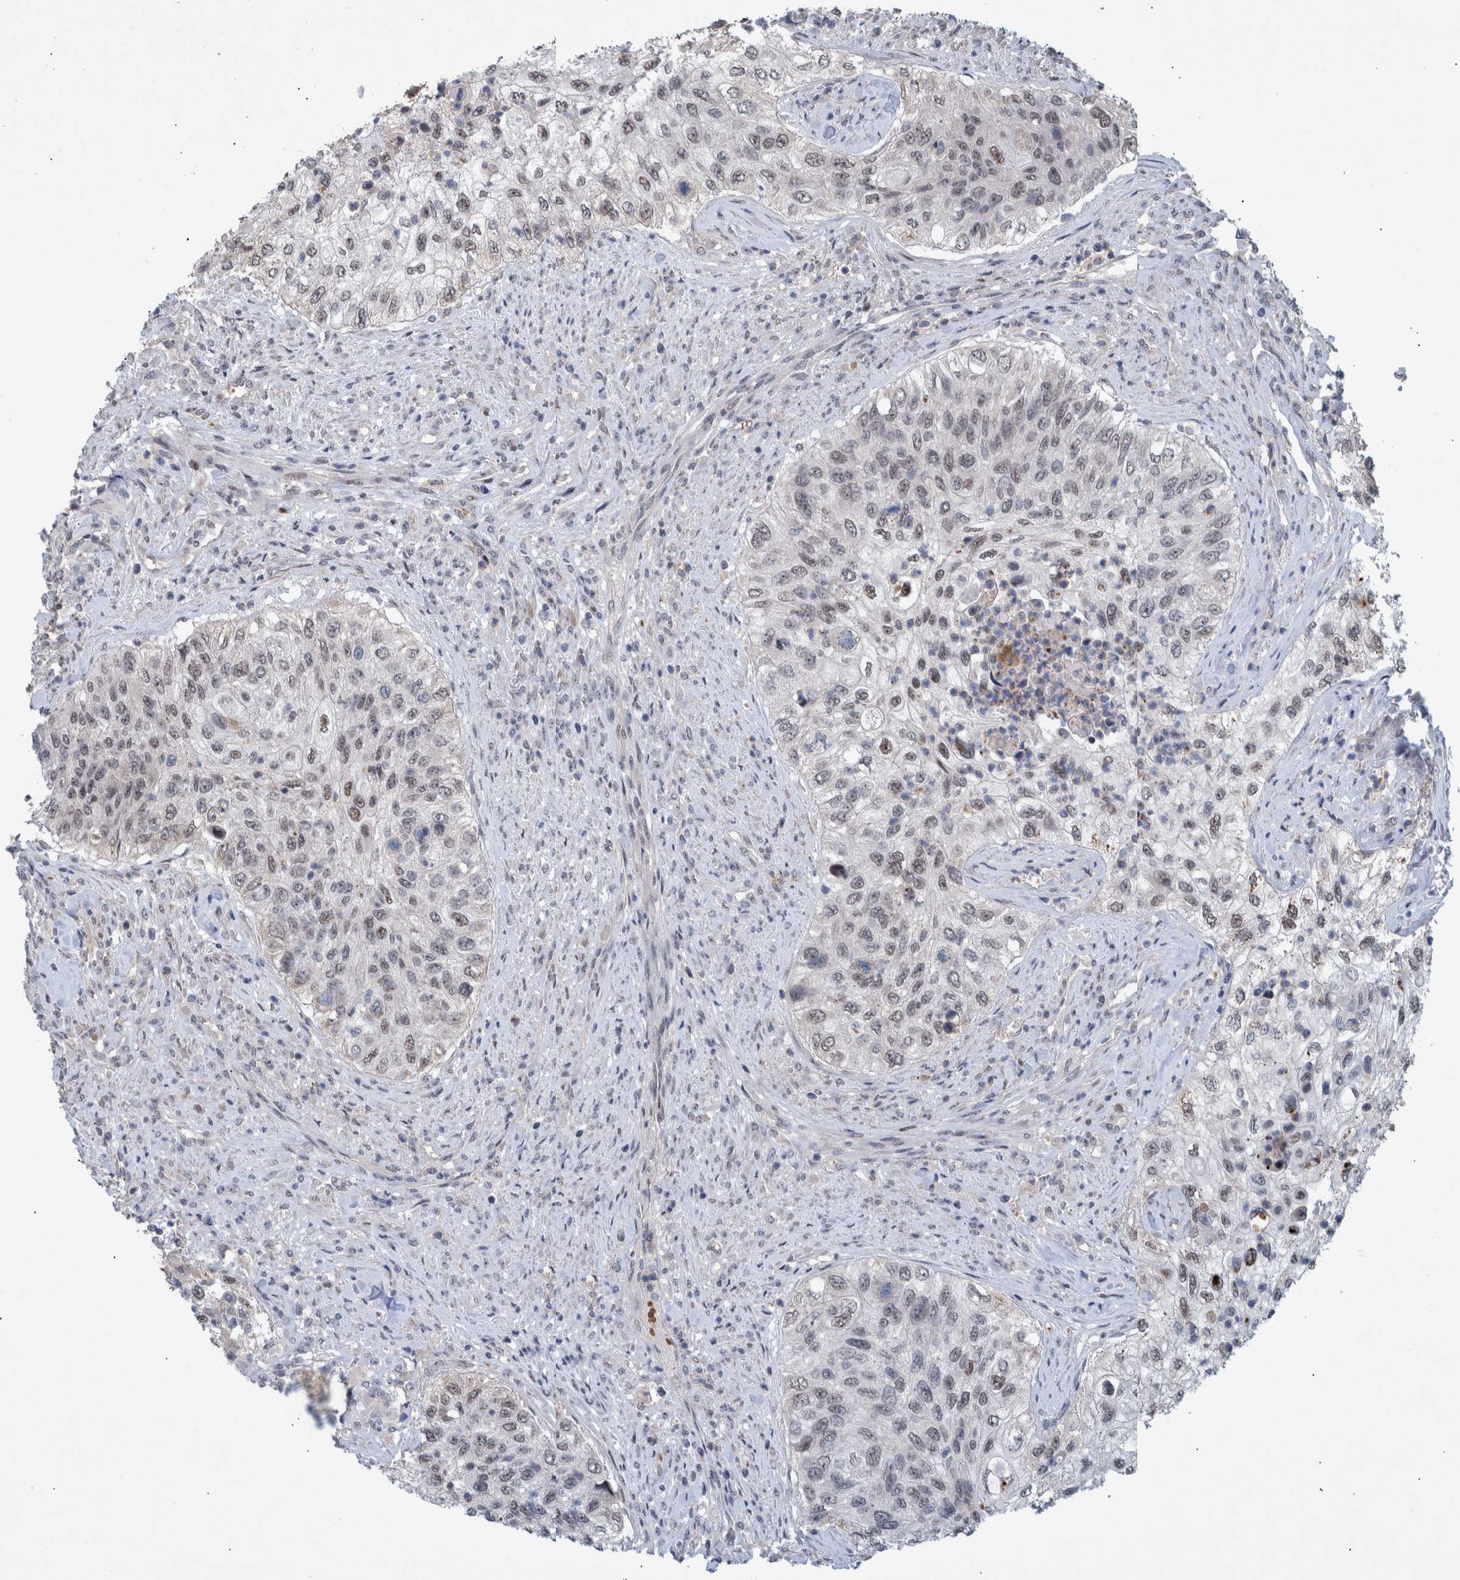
{"staining": {"intensity": "weak", "quantity": "25%-75%", "location": "nuclear"}, "tissue": "urothelial cancer", "cell_type": "Tumor cells", "image_type": "cancer", "snomed": [{"axis": "morphology", "description": "Urothelial carcinoma, High grade"}, {"axis": "topography", "description": "Urinary bladder"}], "caption": "This histopathology image exhibits urothelial cancer stained with immunohistochemistry to label a protein in brown. The nuclear of tumor cells show weak positivity for the protein. Nuclei are counter-stained blue.", "gene": "ESRP1", "patient": {"sex": "female", "age": 60}}